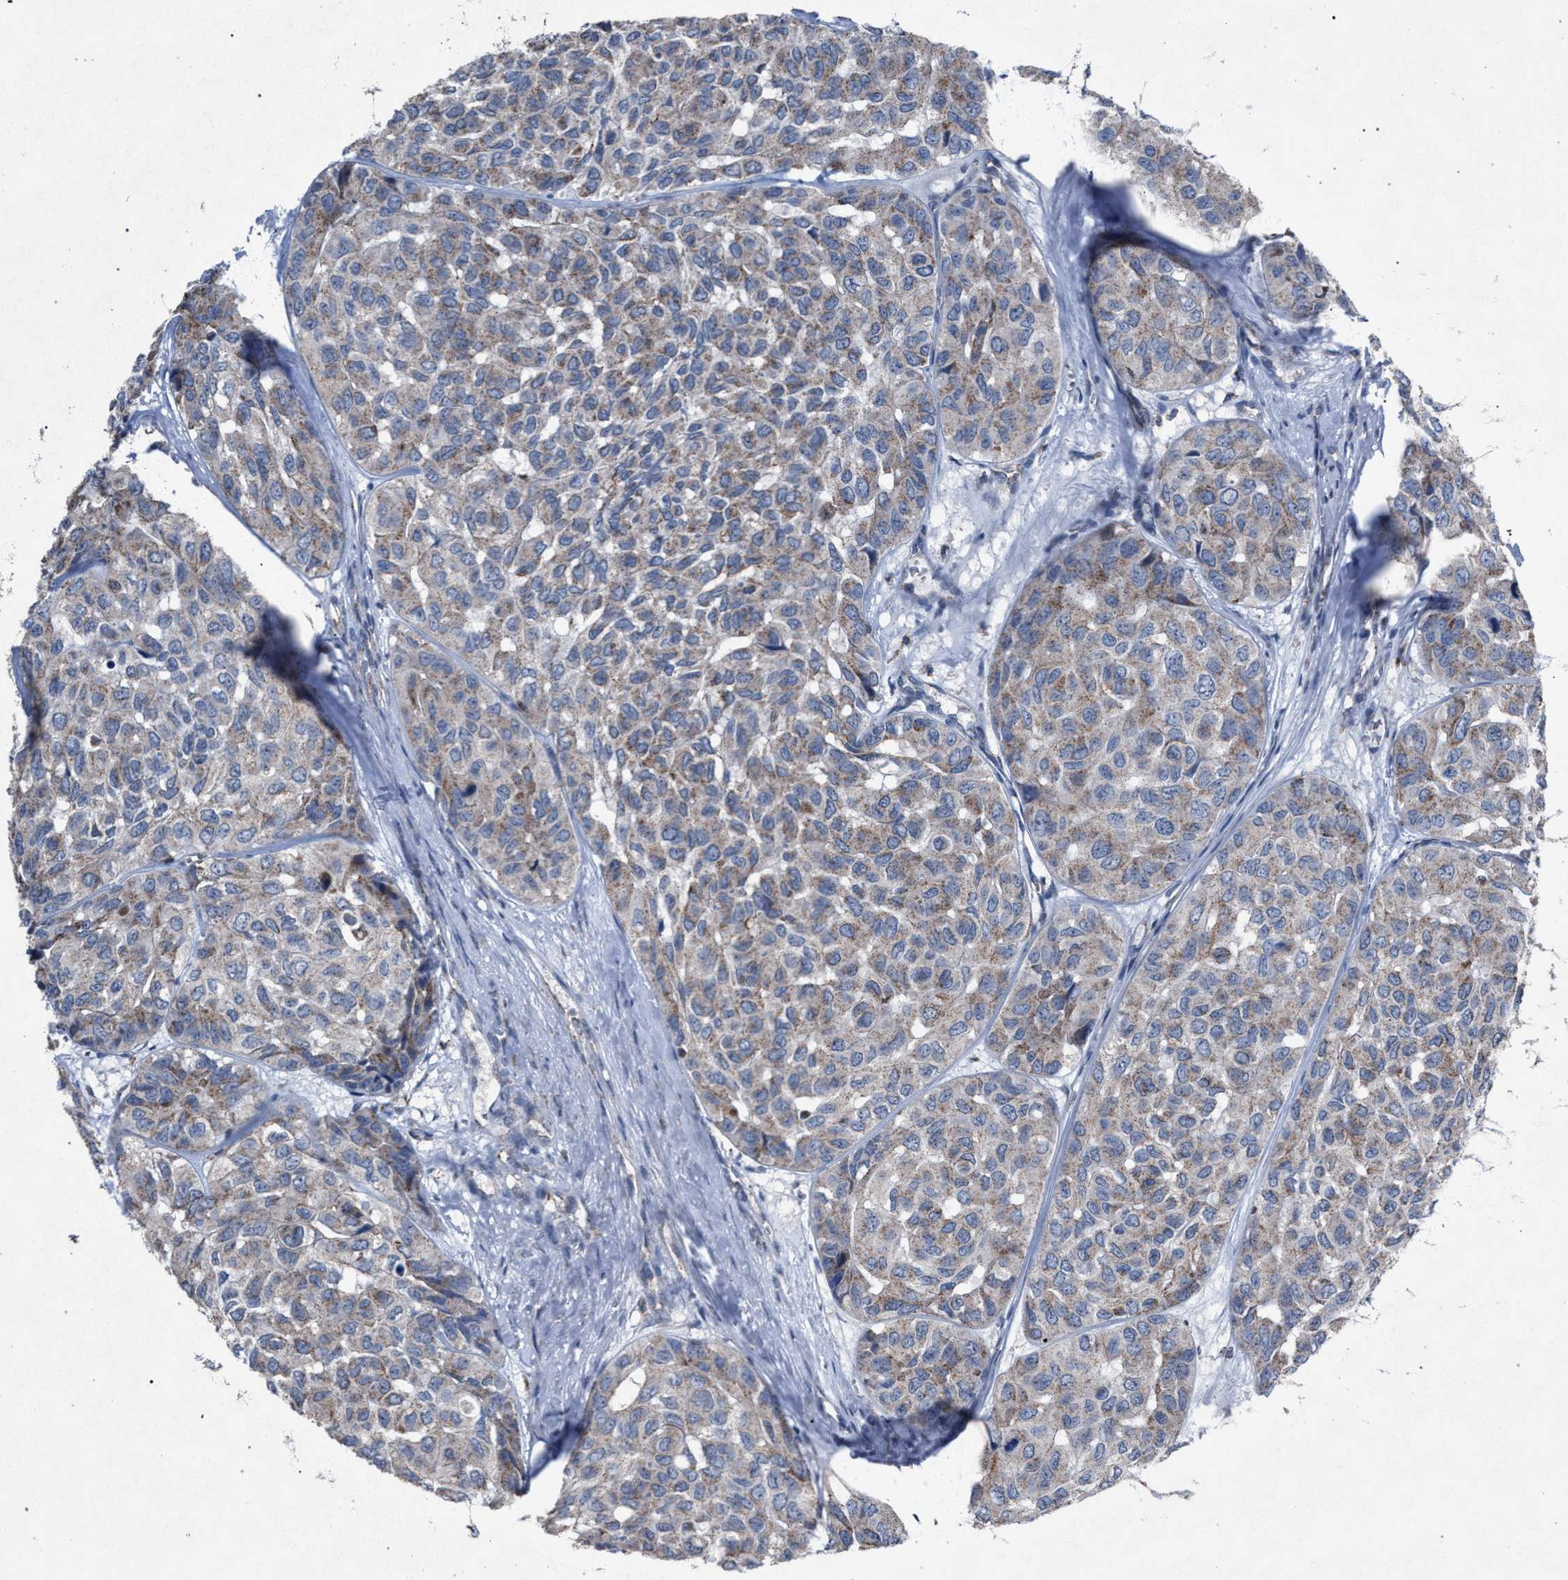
{"staining": {"intensity": "weak", "quantity": ">75%", "location": "cytoplasmic/membranous"}, "tissue": "head and neck cancer", "cell_type": "Tumor cells", "image_type": "cancer", "snomed": [{"axis": "morphology", "description": "Adenocarcinoma, NOS"}, {"axis": "topography", "description": "Salivary gland, NOS"}, {"axis": "topography", "description": "Head-Neck"}], "caption": "Tumor cells reveal low levels of weak cytoplasmic/membranous staining in approximately >75% of cells in human head and neck cancer.", "gene": "HSD17B4", "patient": {"sex": "female", "age": 76}}